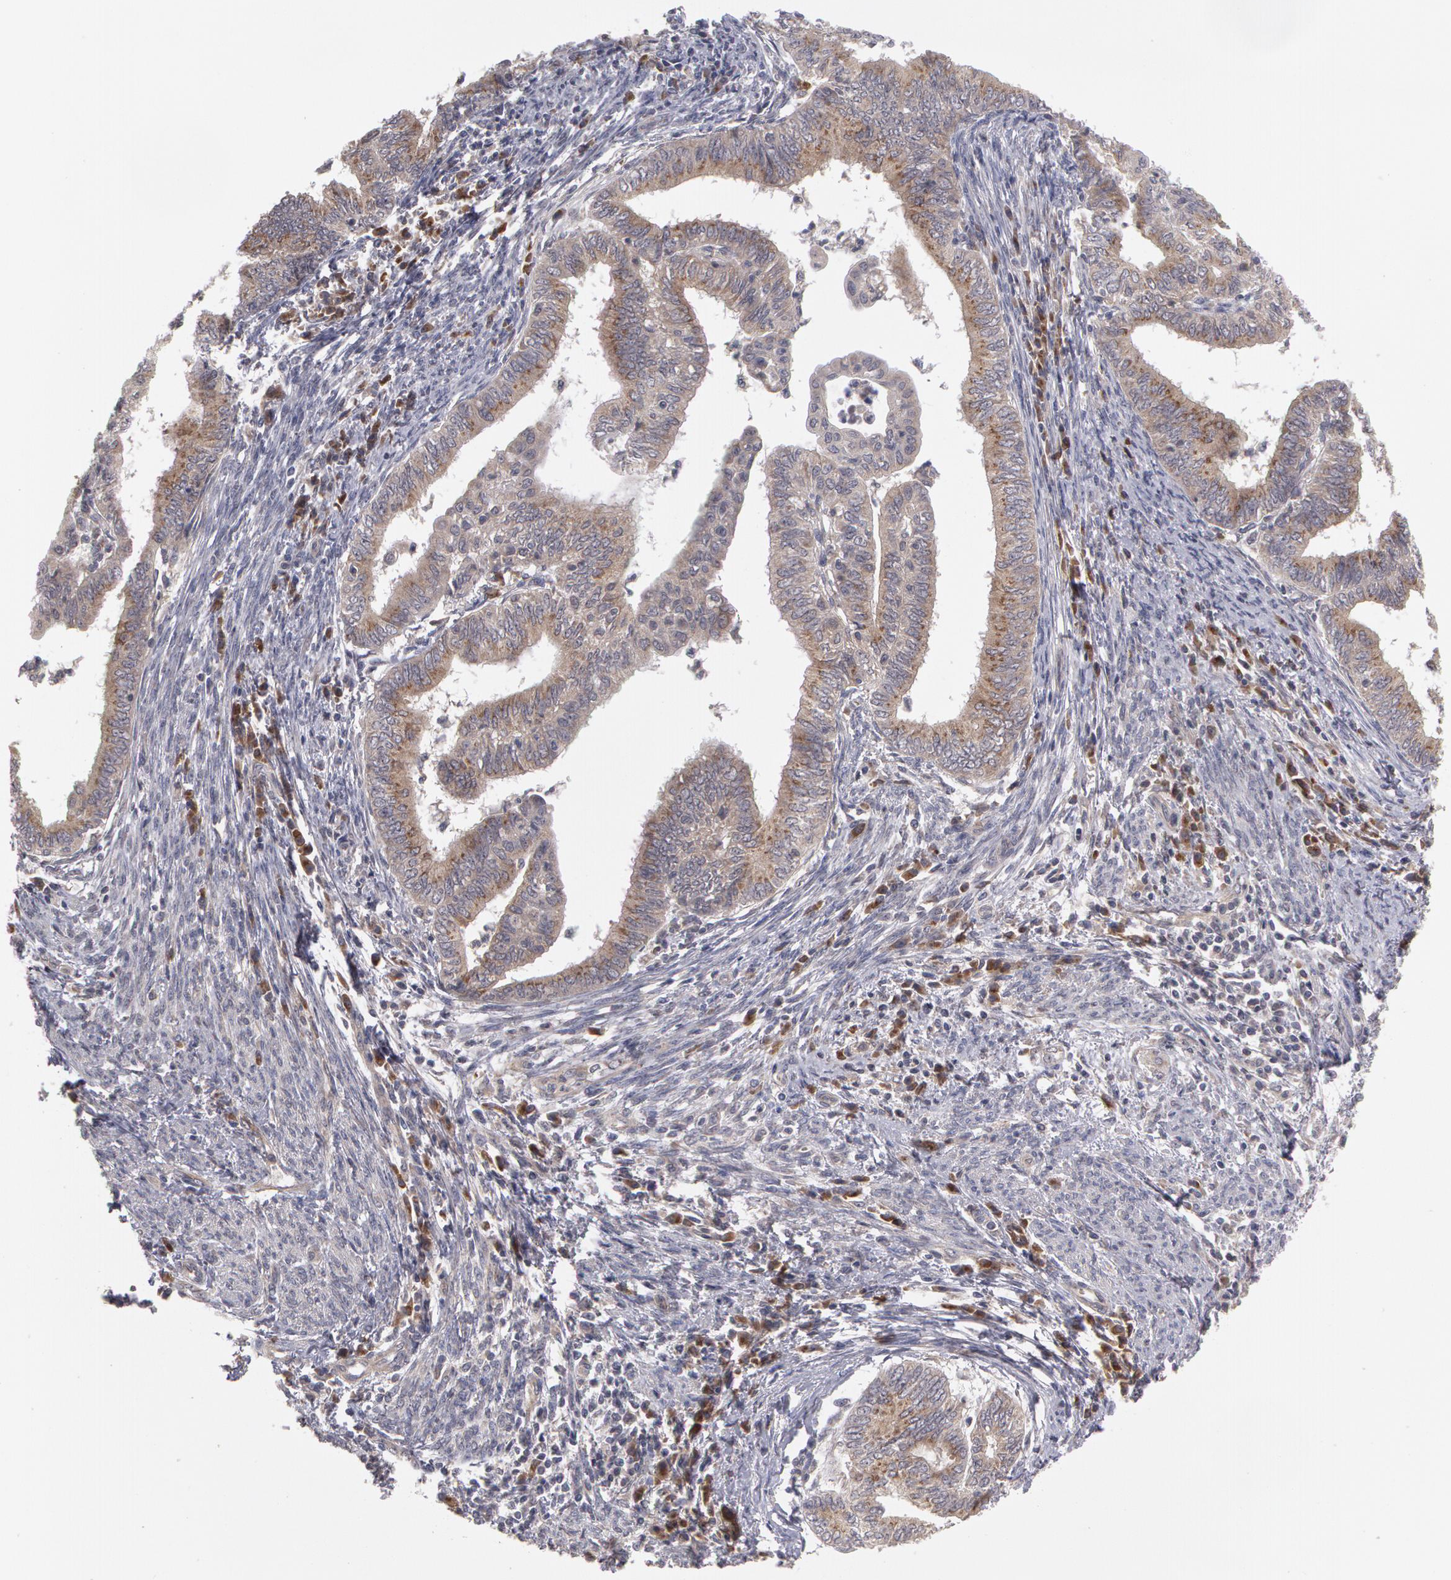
{"staining": {"intensity": "negative", "quantity": "none", "location": "none"}, "tissue": "endometrial cancer", "cell_type": "Tumor cells", "image_type": "cancer", "snomed": [{"axis": "morphology", "description": "Adenocarcinoma, NOS"}, {"axis": "topography", "description": "Endometrium"}], "caption": "Endometrial adenocarcinoma was stained to show a protein in brown. There is no significant positivity in tumor cells.", "gene": "STX5", "patient": {"sex": "female", "age": 66}}